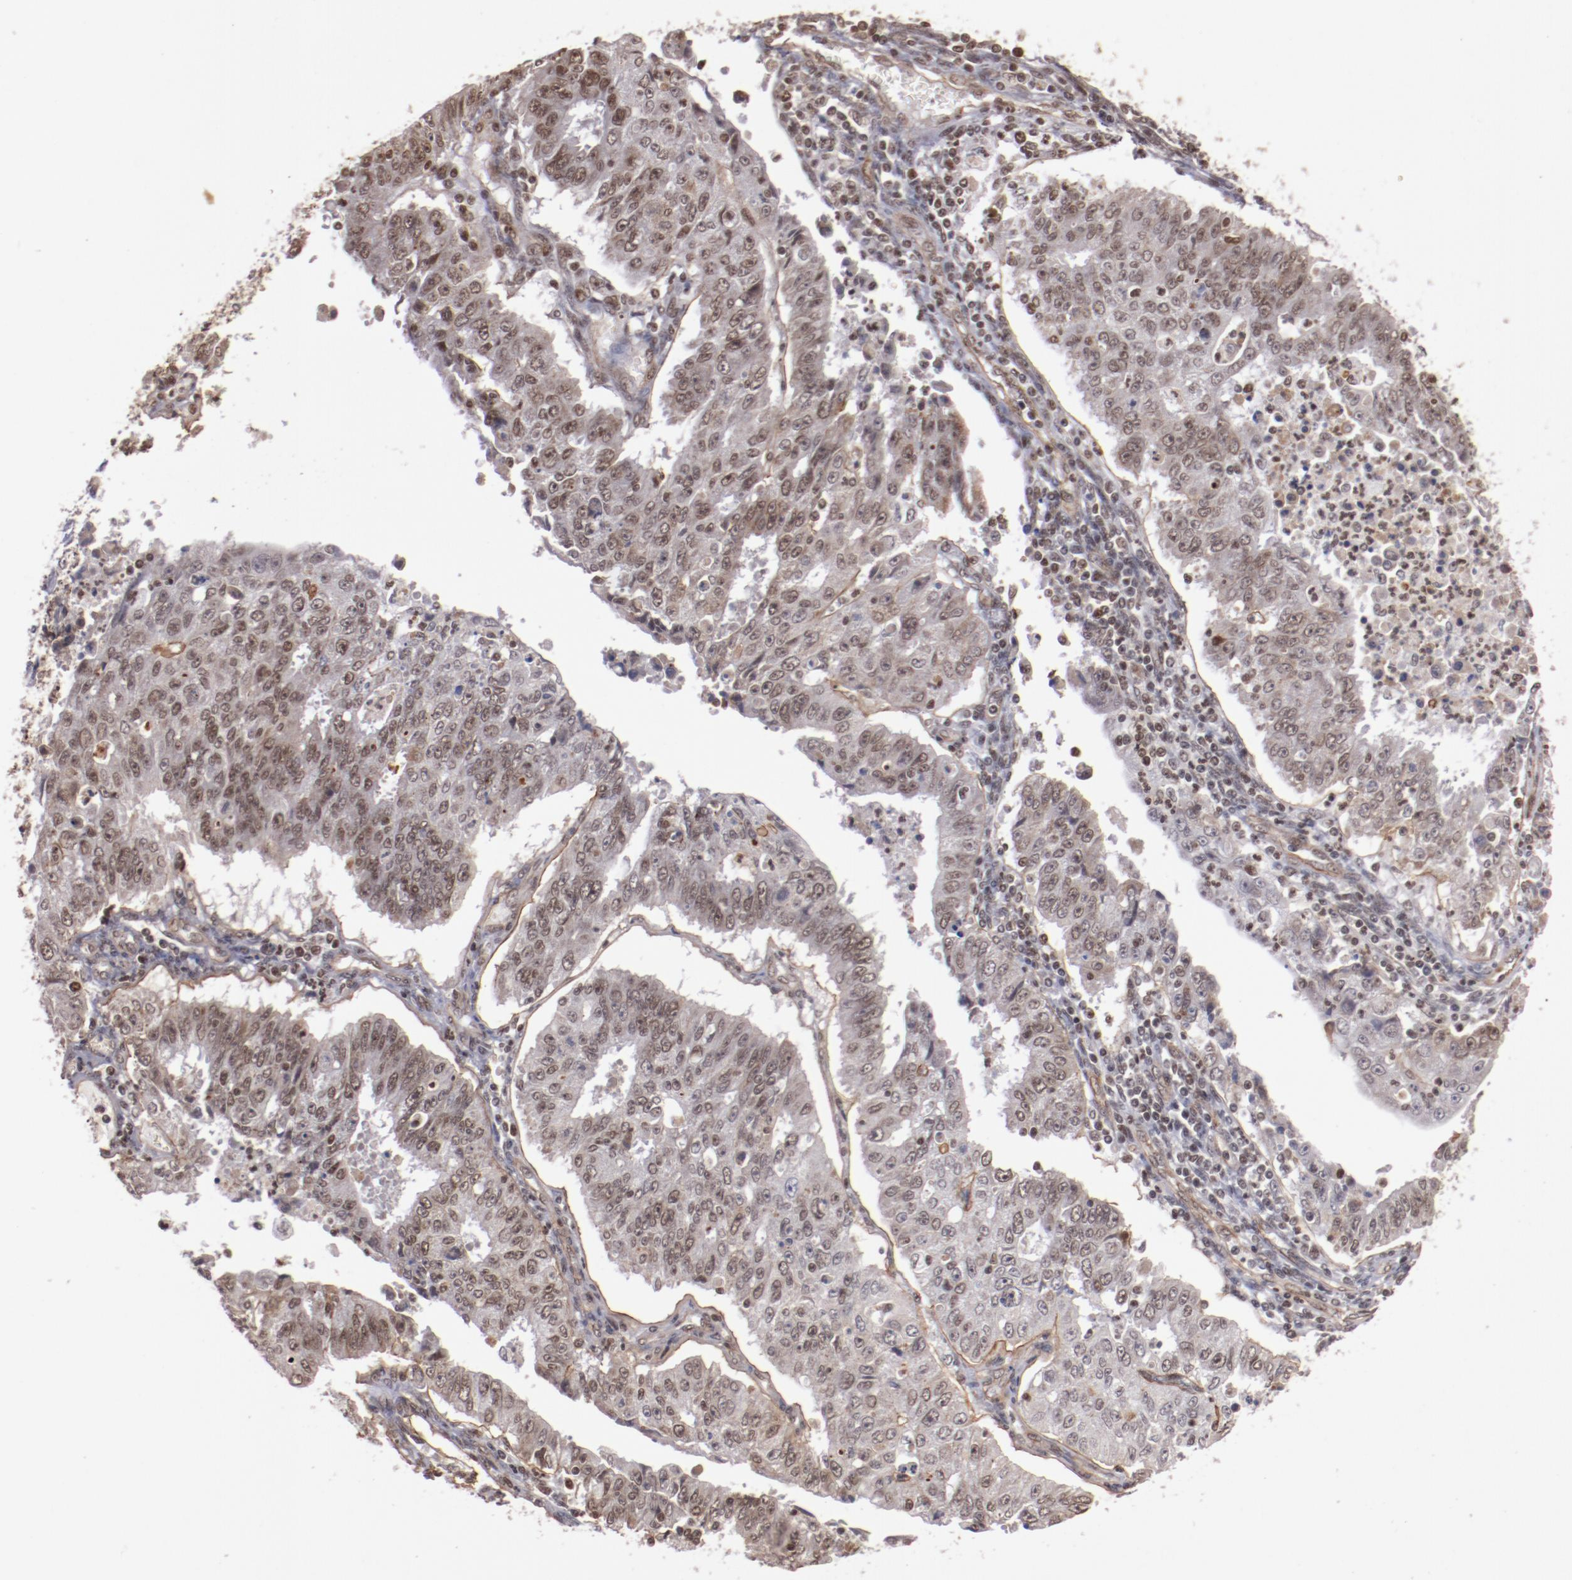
{"staining": {"intensity": "weak", "quantity": "<25%", "location": "cytoplasmic/membranous"}, "tissue": "endometrial cancer", "cell_type": "Tumor cells", "image_type": "cancer", "snomed": [{"axis": "morphology", "description": "Adenocarcinoma, NOS"}, {"axis": "topography", "description": "Endometrium"}], "caption": "Immunohistochemistry micrograph of neoplastic tissue: human endometrial cancer stained with DAB (3,3'-diaminobenzidine) displays no significant protein staining in tumor cells.", "gene": "STAG2", "patient": {"sex": "female", "age": 42}}